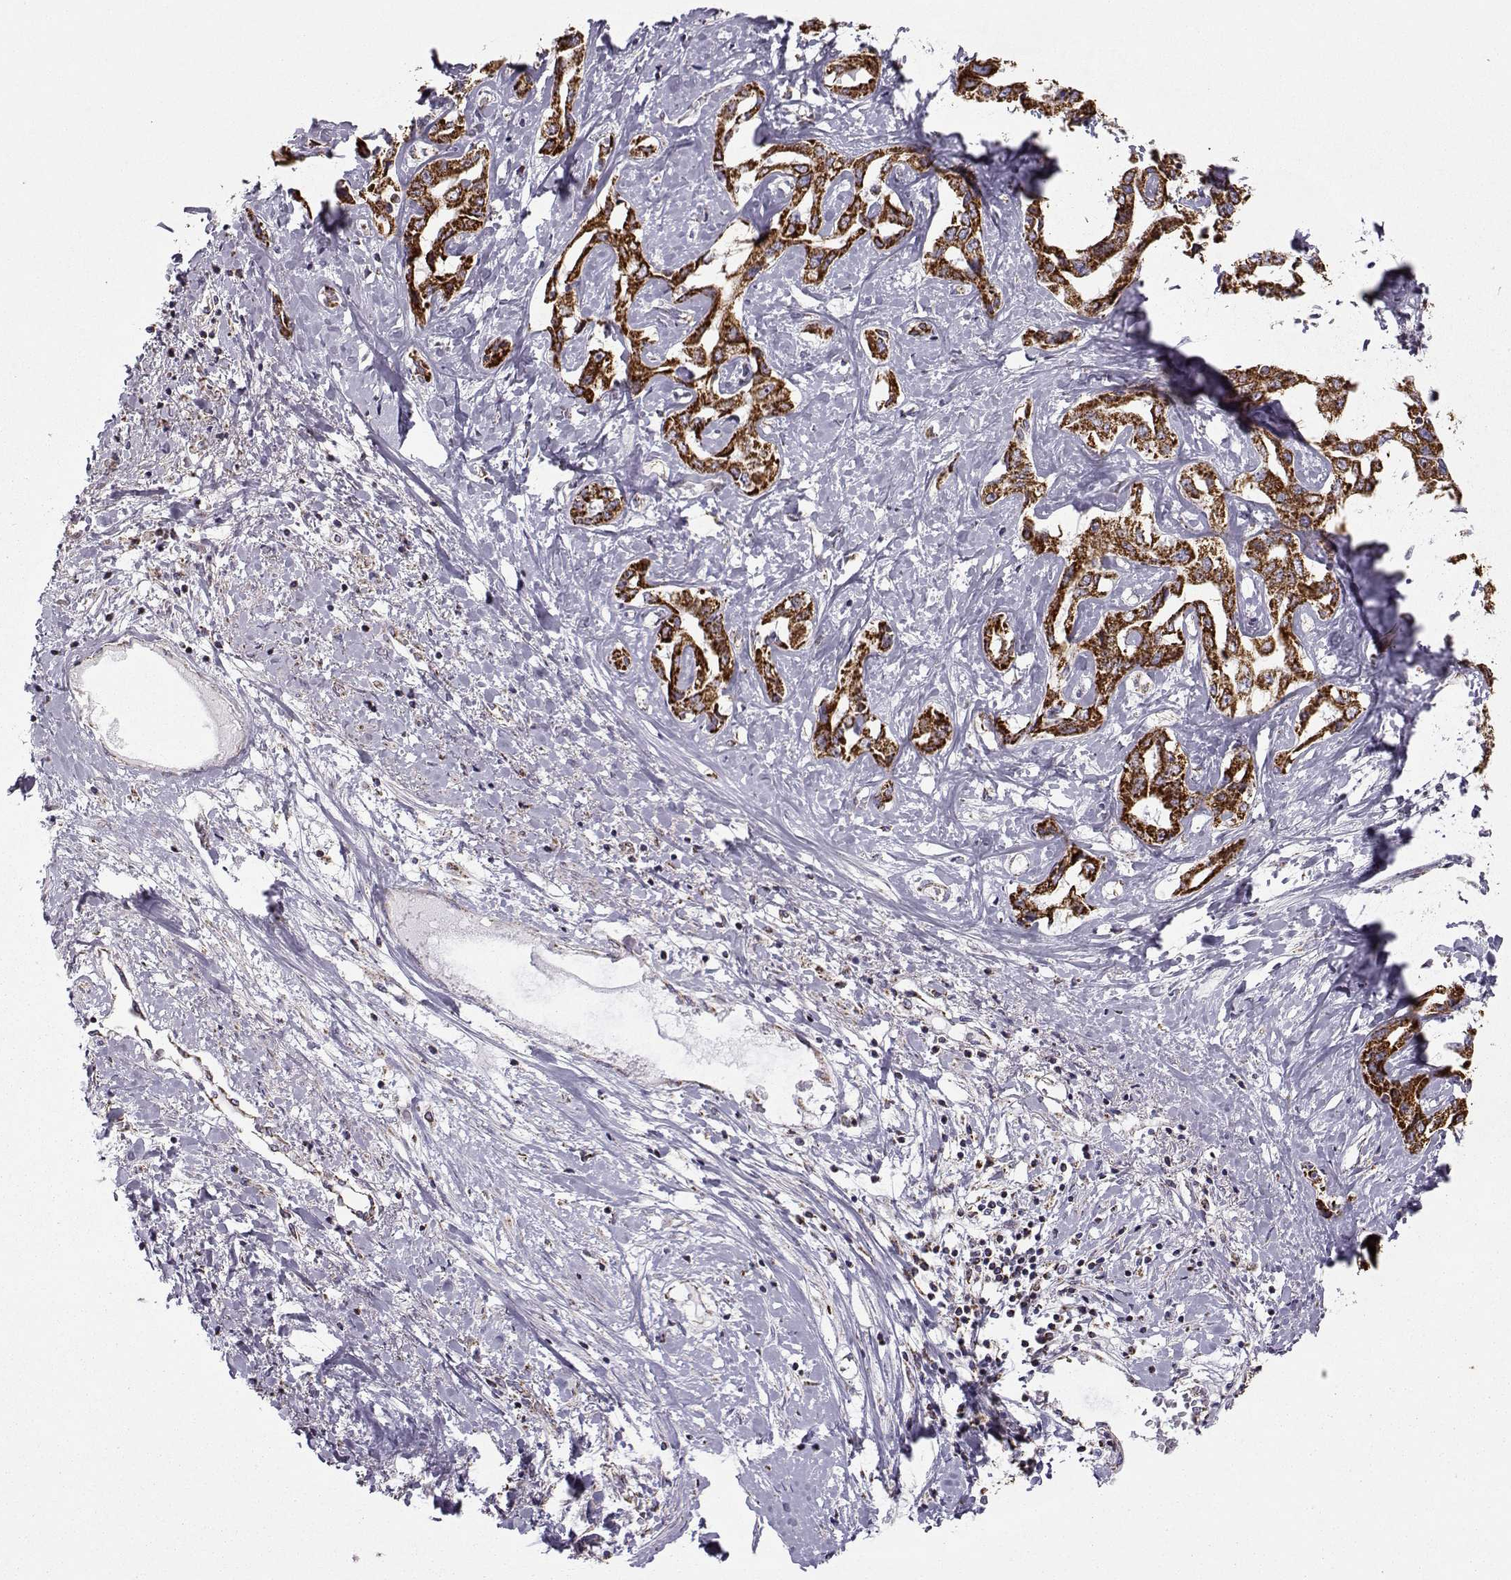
{"staining": {"intensity": "strong", "quantity": ">75%", "location": "cytoplasmic/membranous"}, "tissue": "liver cancer", "cell_type": "Tumor cells", "image_type": "cancer", "snomed": [{"axis": "morphology", "description": "Cholangiocarcinoma"}, {"axis": "topography", "description": "Liver"}], "caption": "Liver cancer (cholangiocarcinoma) stained with a brown dye exhibits strong cytoplasmic/membranous positive expression in about >75% of tumor cells.", "gene": "NECAB3", "patient": {"sex": "male", "age": 59}}